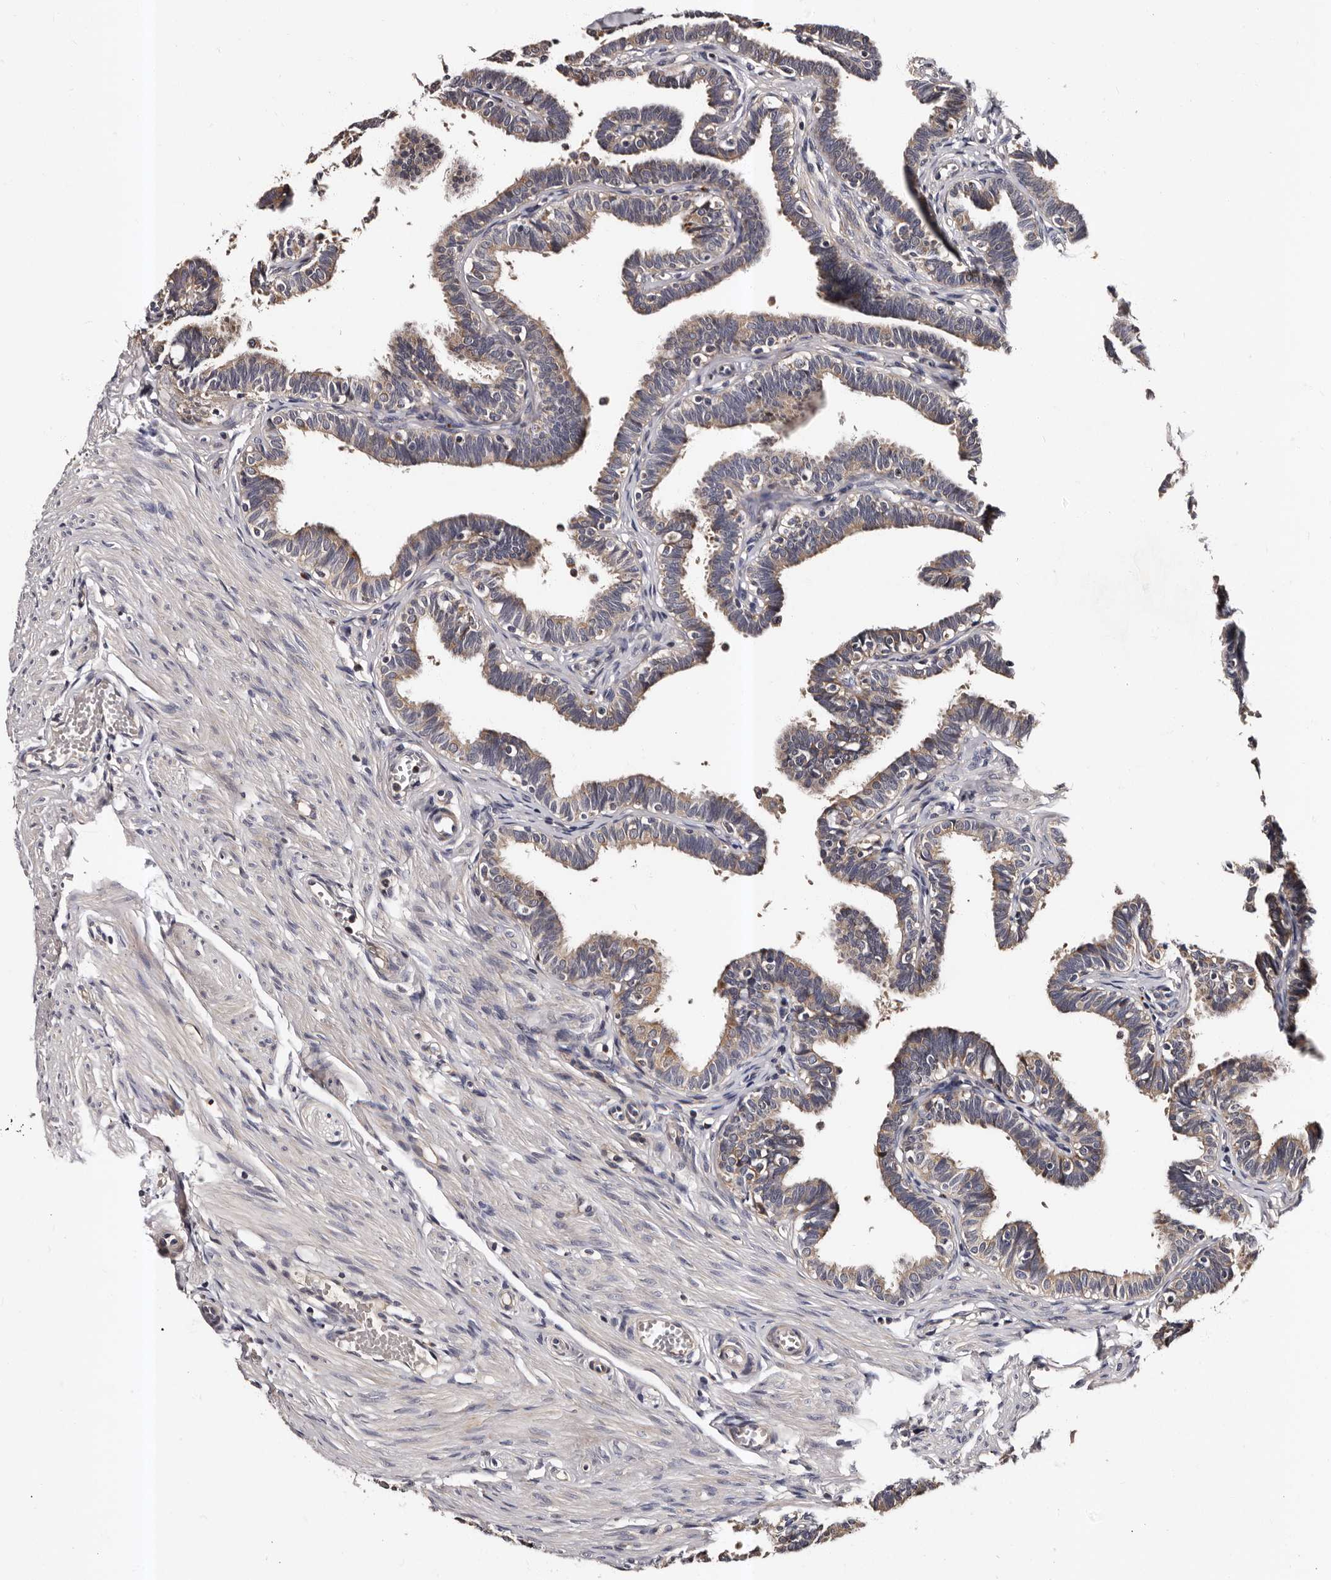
{"staining": {"intensity": "moderate", "quantity": ">75%", "location": "cytoplasmic/membranous"}, "tissue": "fallopian tube", "cell_type": "Glandular cells", "image_type": "normal", "snomed": [{"axis": "morphology", "description": "Normal tissue, NOS"}, {"axis": "topography", "description": "Fallopian tube"}, {"axis": "topography", "description": "Ovary"}], "caption": "Immunohistochemical staining of benign fallopian tube shows medium levels of moderate cytoplasmic/membranous staining in about >75% of glandular cells. Immunohistochemistry stains the protein of interest in brown and the nuclei are stained blue.", "gene": "ADCK5", "patient": {"sex": "female", "age": 23}}